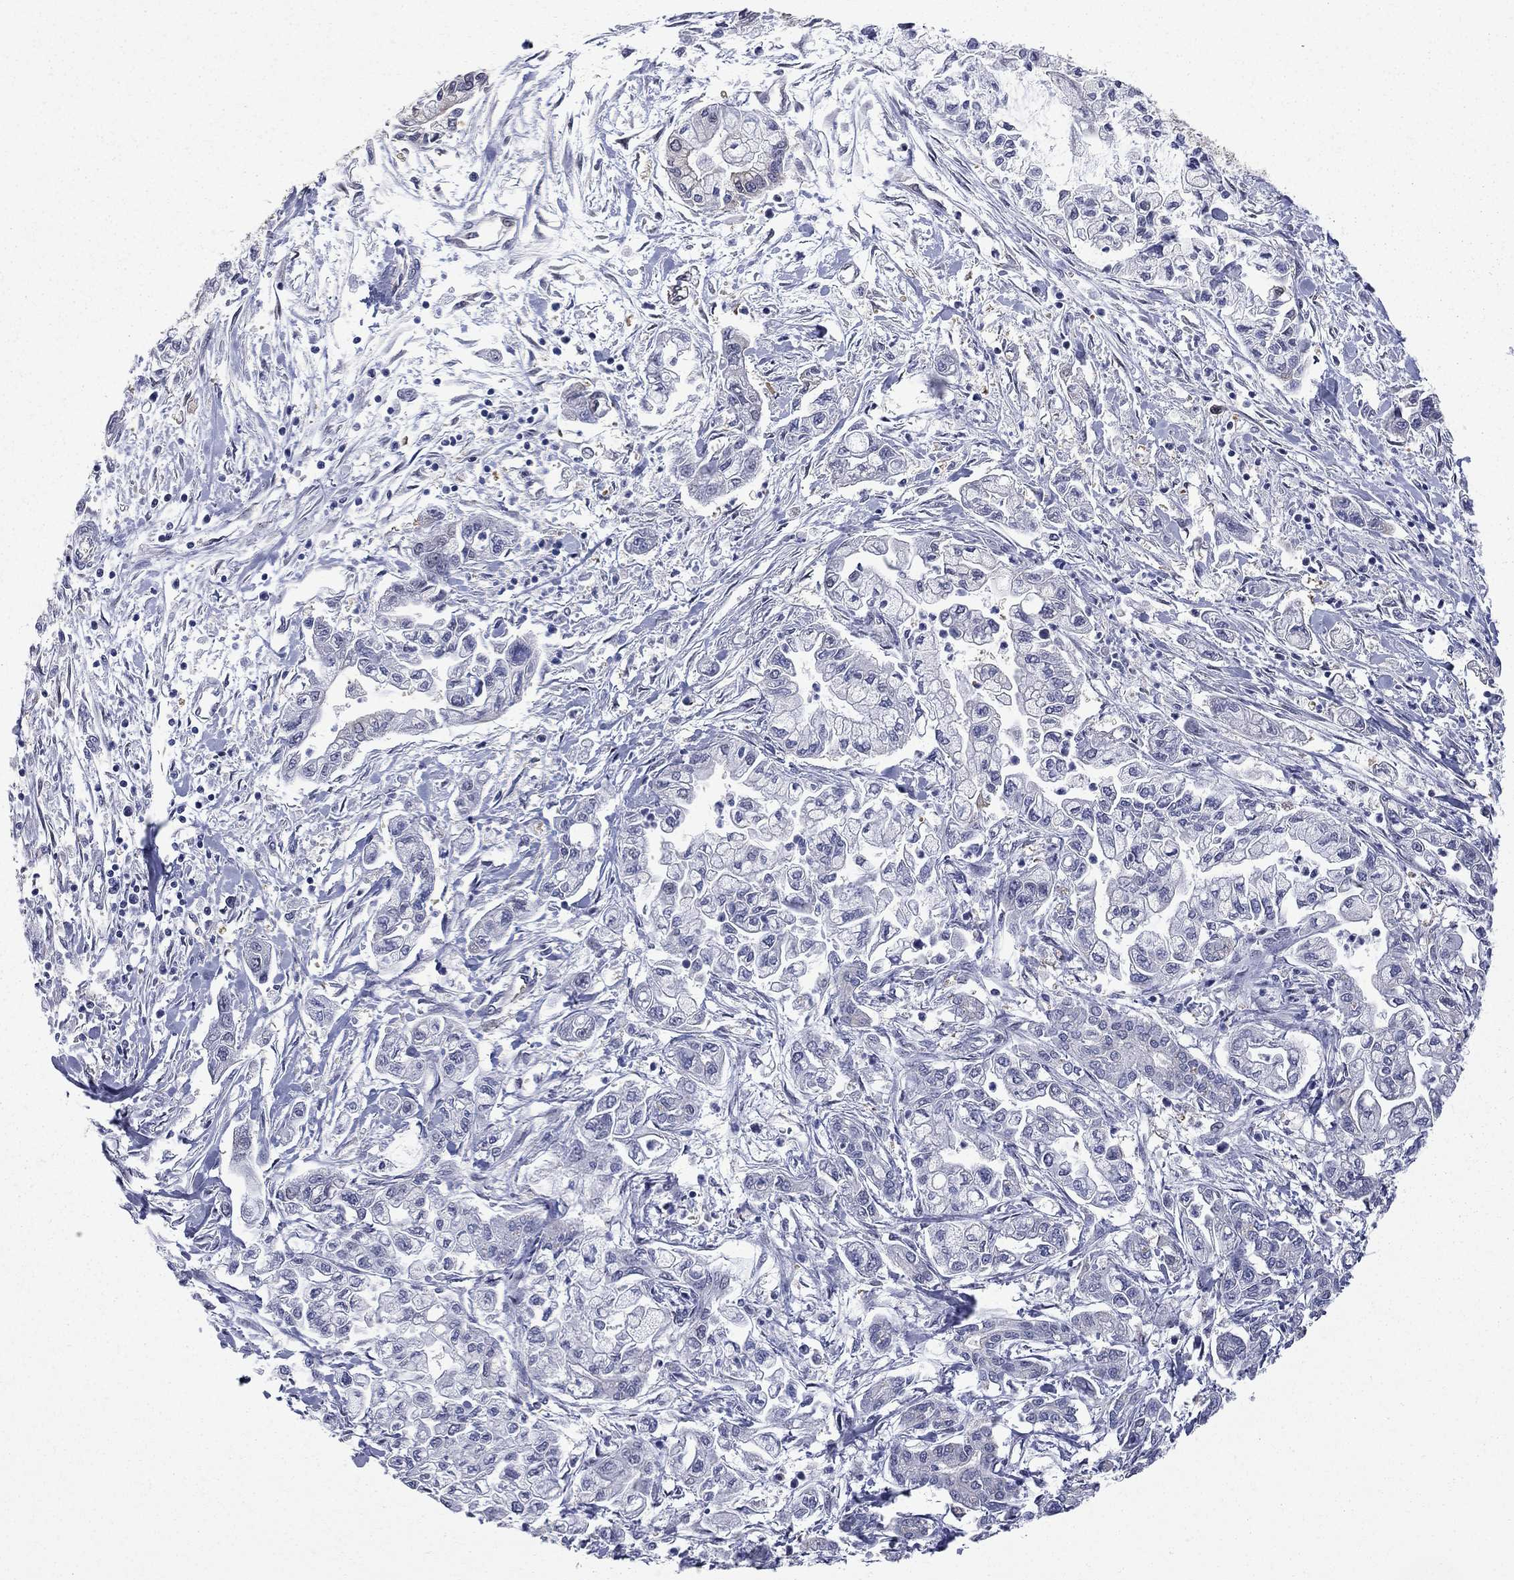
{"staining": {"intensity": "negative", "quantity": "none", "location": "none"}, "tissue": "pancreatic cancer", "cell_type": "Tumor cells", "image_type": "cancer", "snomed": [{"axis": "morphology", "description": "Adenocarcinoma, NOS"}, {"axis": "topography", "description": "Pancreas"}], "caption": "This is an immunohistochemistry image of pancreatic cancer (adenocarcinoma). There is no positivity in tumor cells.", "gene": "GALNT8", "patient": {"sex": "male", "age": 54}}